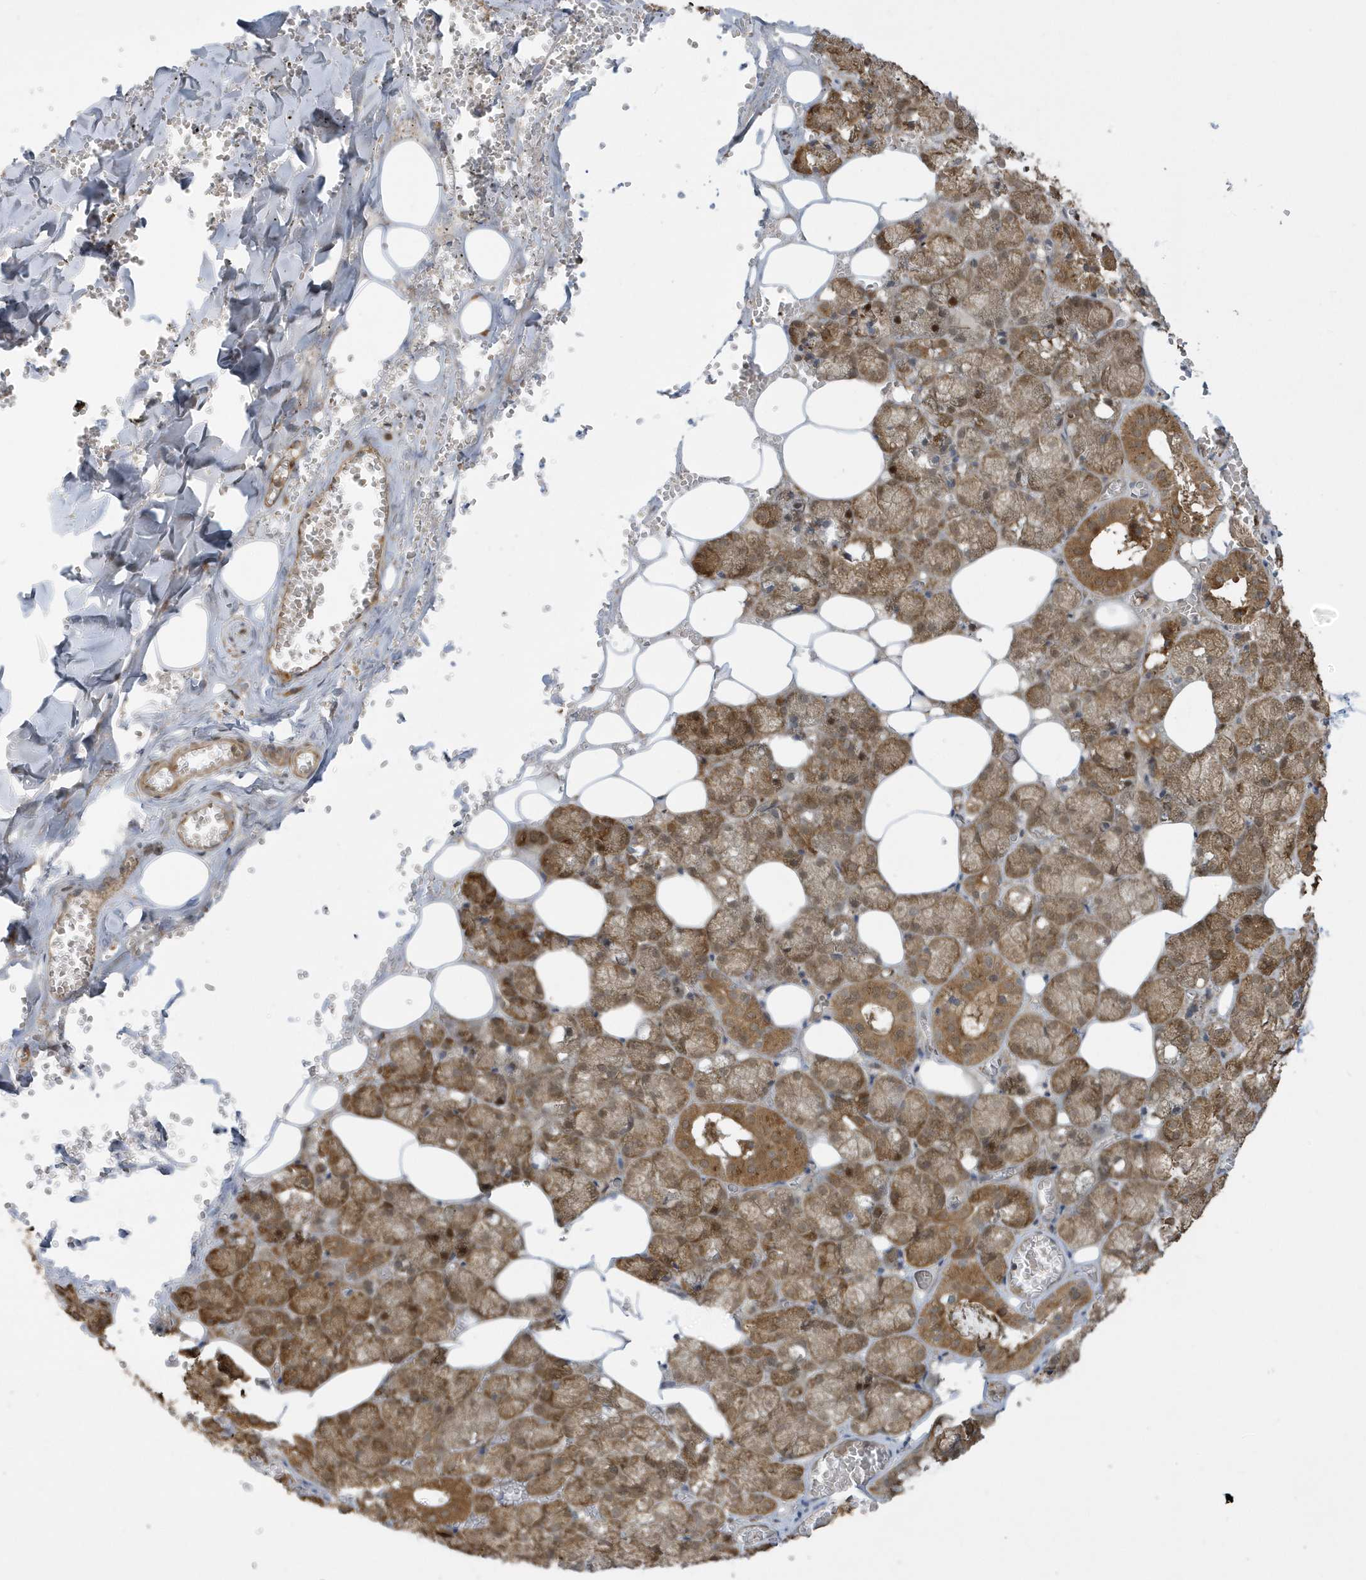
{"staining": {"intensity": "strong", "quantity": ">75%", "location": "cytoplasmic/membranous"}, "tissue": "salivary gland", "cell_type": "Glandular cells", "image_type": "normal", "snomed": [{"axis": "morphology", "description": "Normal tissue, NOS"}, {"axis": "topography", "description": "Salivary gland"}], "caption": "About >75% of glandular cells in unremarkable human salivary gland display strong cytoplasmic/membranous protein staining as visualized by brown immunohistochemical staining.", "gene": "STAMBP", "patient": {"sex": "male", "age": 62}}